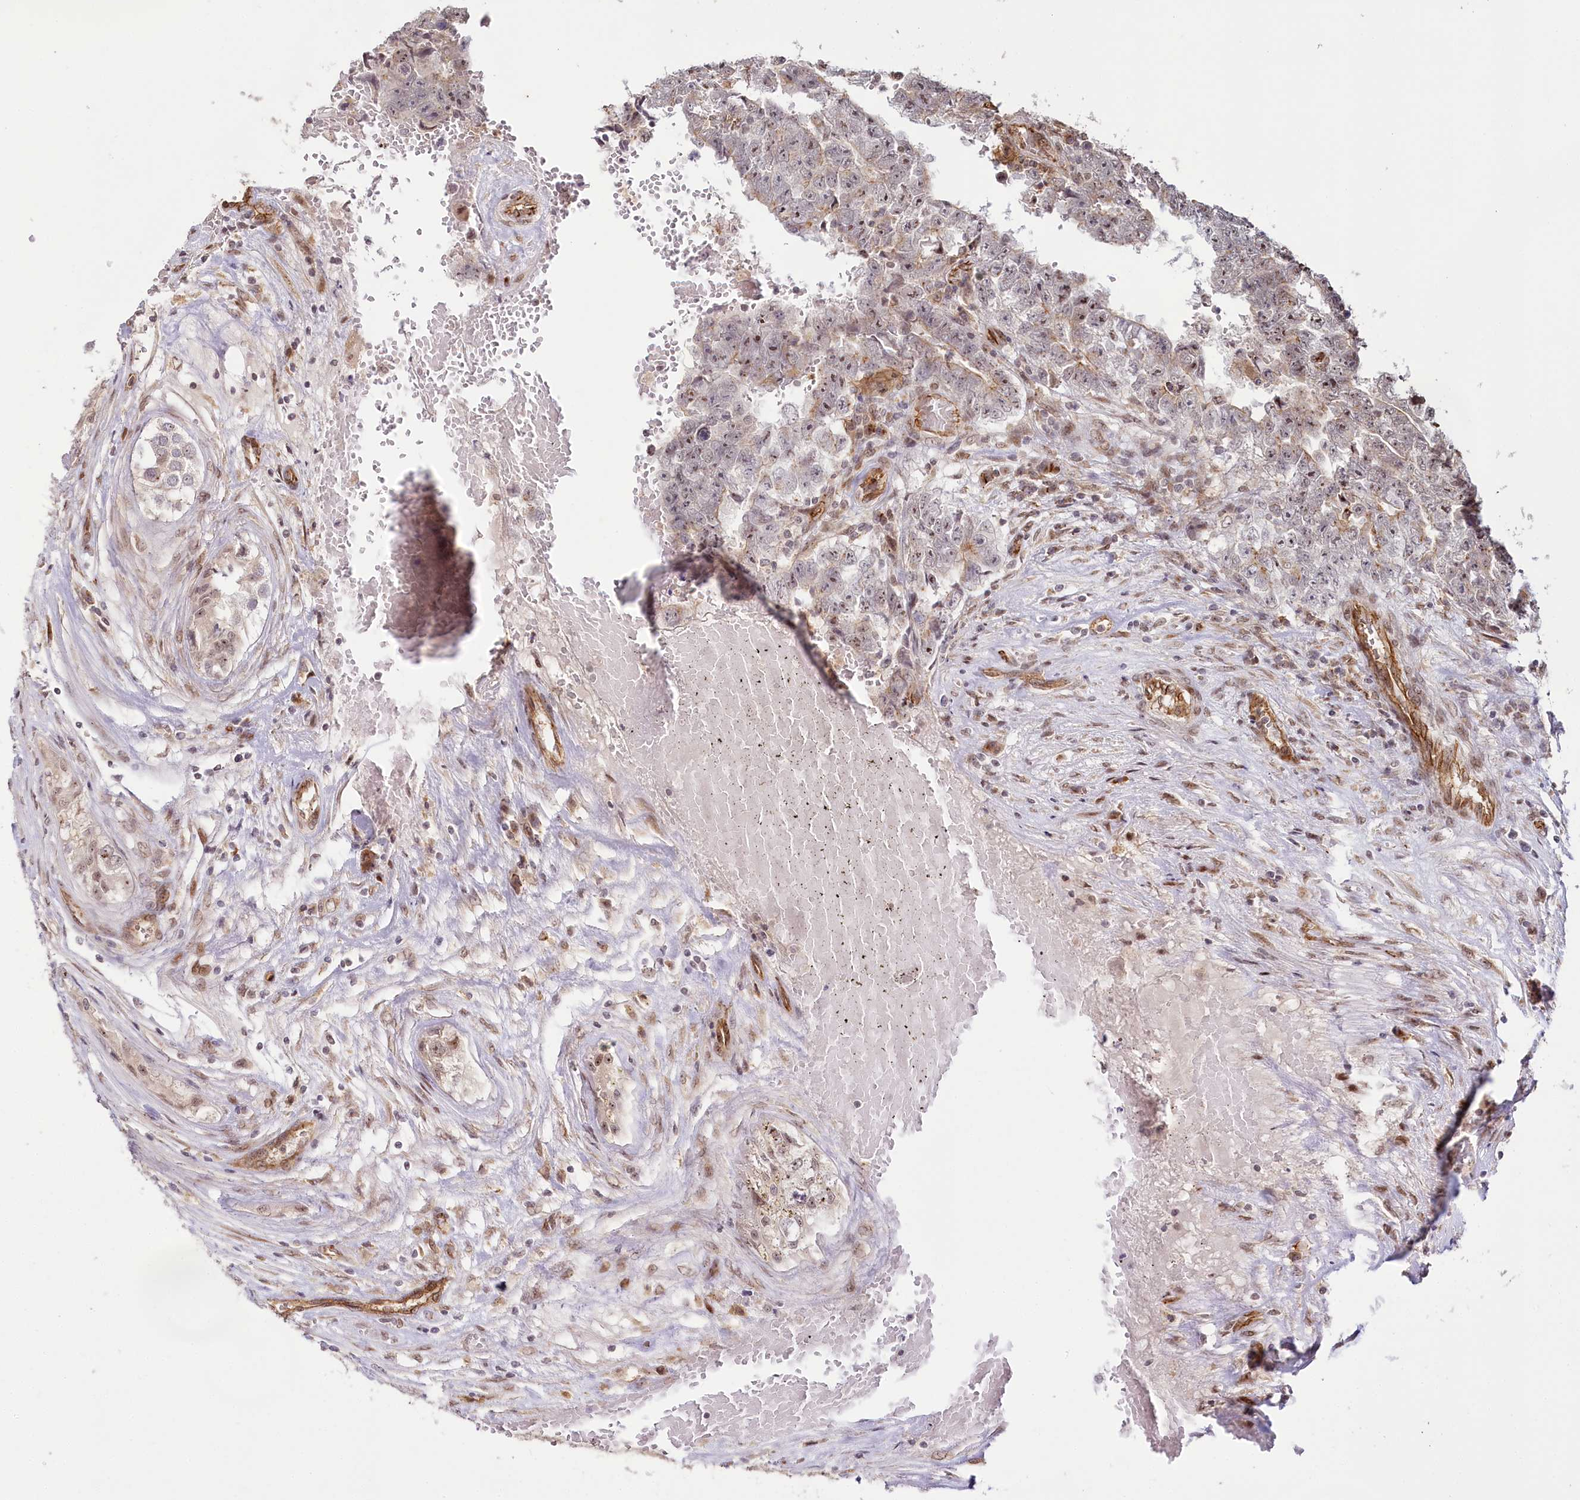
{"staining": {"intensity": "weak", "quantity": "<25%", "location": "cytoplasmic/membranous,nuclear"}, "tissue": "testis cancer", "cell_type": "Tumor cells", "image_type": "cancer", "snomed": [{"axis": "morphology", "description": "Carcinoma, Embryonal, NOS"}, {"axis": "topography", "description": "Testis"}], "caption": "The histopathology image exhibits no significant staining in tumor cells of testis embryonal carcinoma.", "gene": "ALKBH8", "patient": {"sex": "male", "age": 25}}